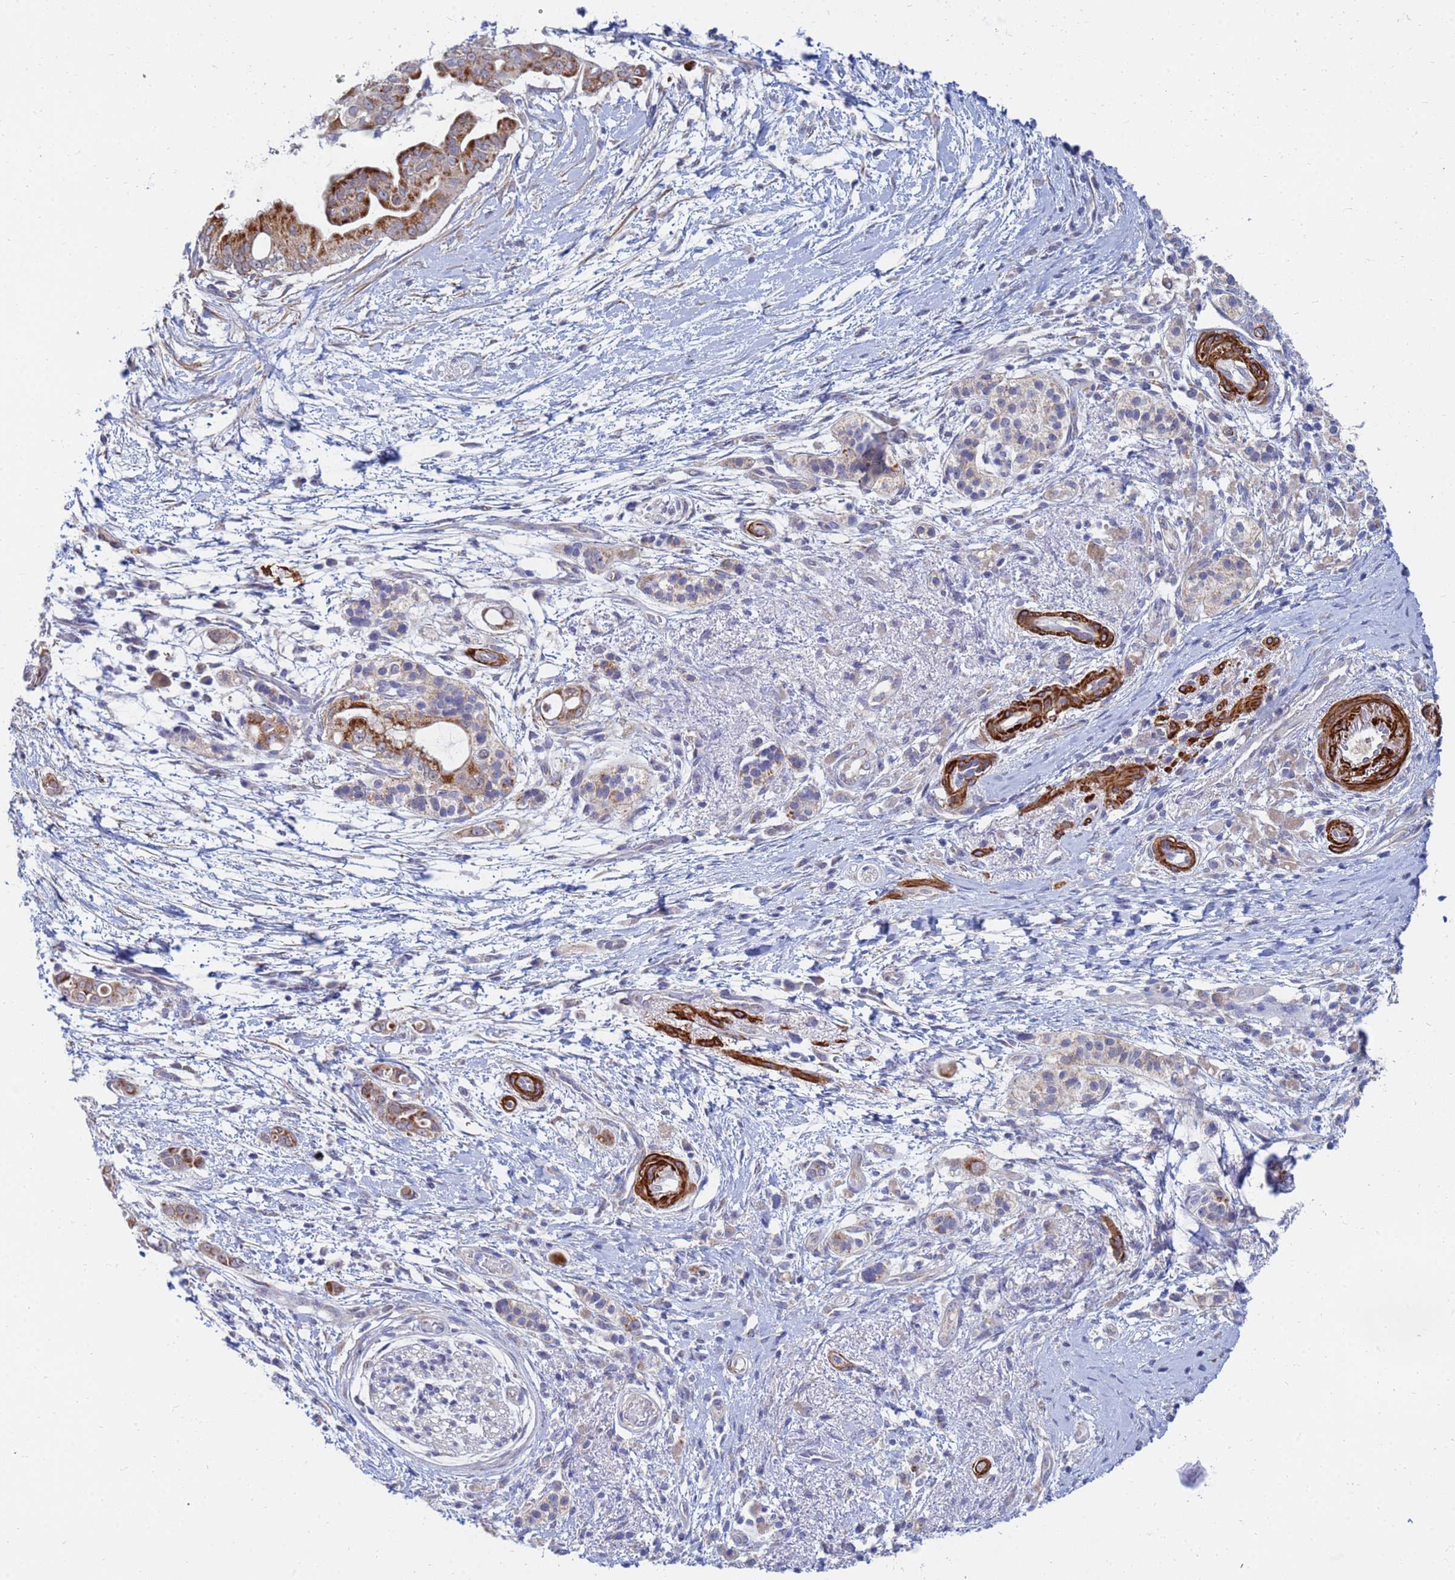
{"staining": {"intensity": "strong", "quantity": ">75%", "location": "cytoplasmic/membranous"}, "tissue": "pancreatic cancer", "cell_type": "Tumor cells", "image_type": "cancer", "snomed": [{"axis": "morphology", "description": "Adenocarcinoma, NOS"}, {"axis": "topography", "description": "Pancreas"}], "caption": "Adenocarcinoma (pancreatic) stained with immunohistochemistry (IHC) shows strong cytoplasmic/membranous staining in about >75% of tumor cells. (DAB = brown stain, brightfield microscopy at high magnification).", "gene": "SDR39U1", "patient": {"sex": "male", "age": 71}}